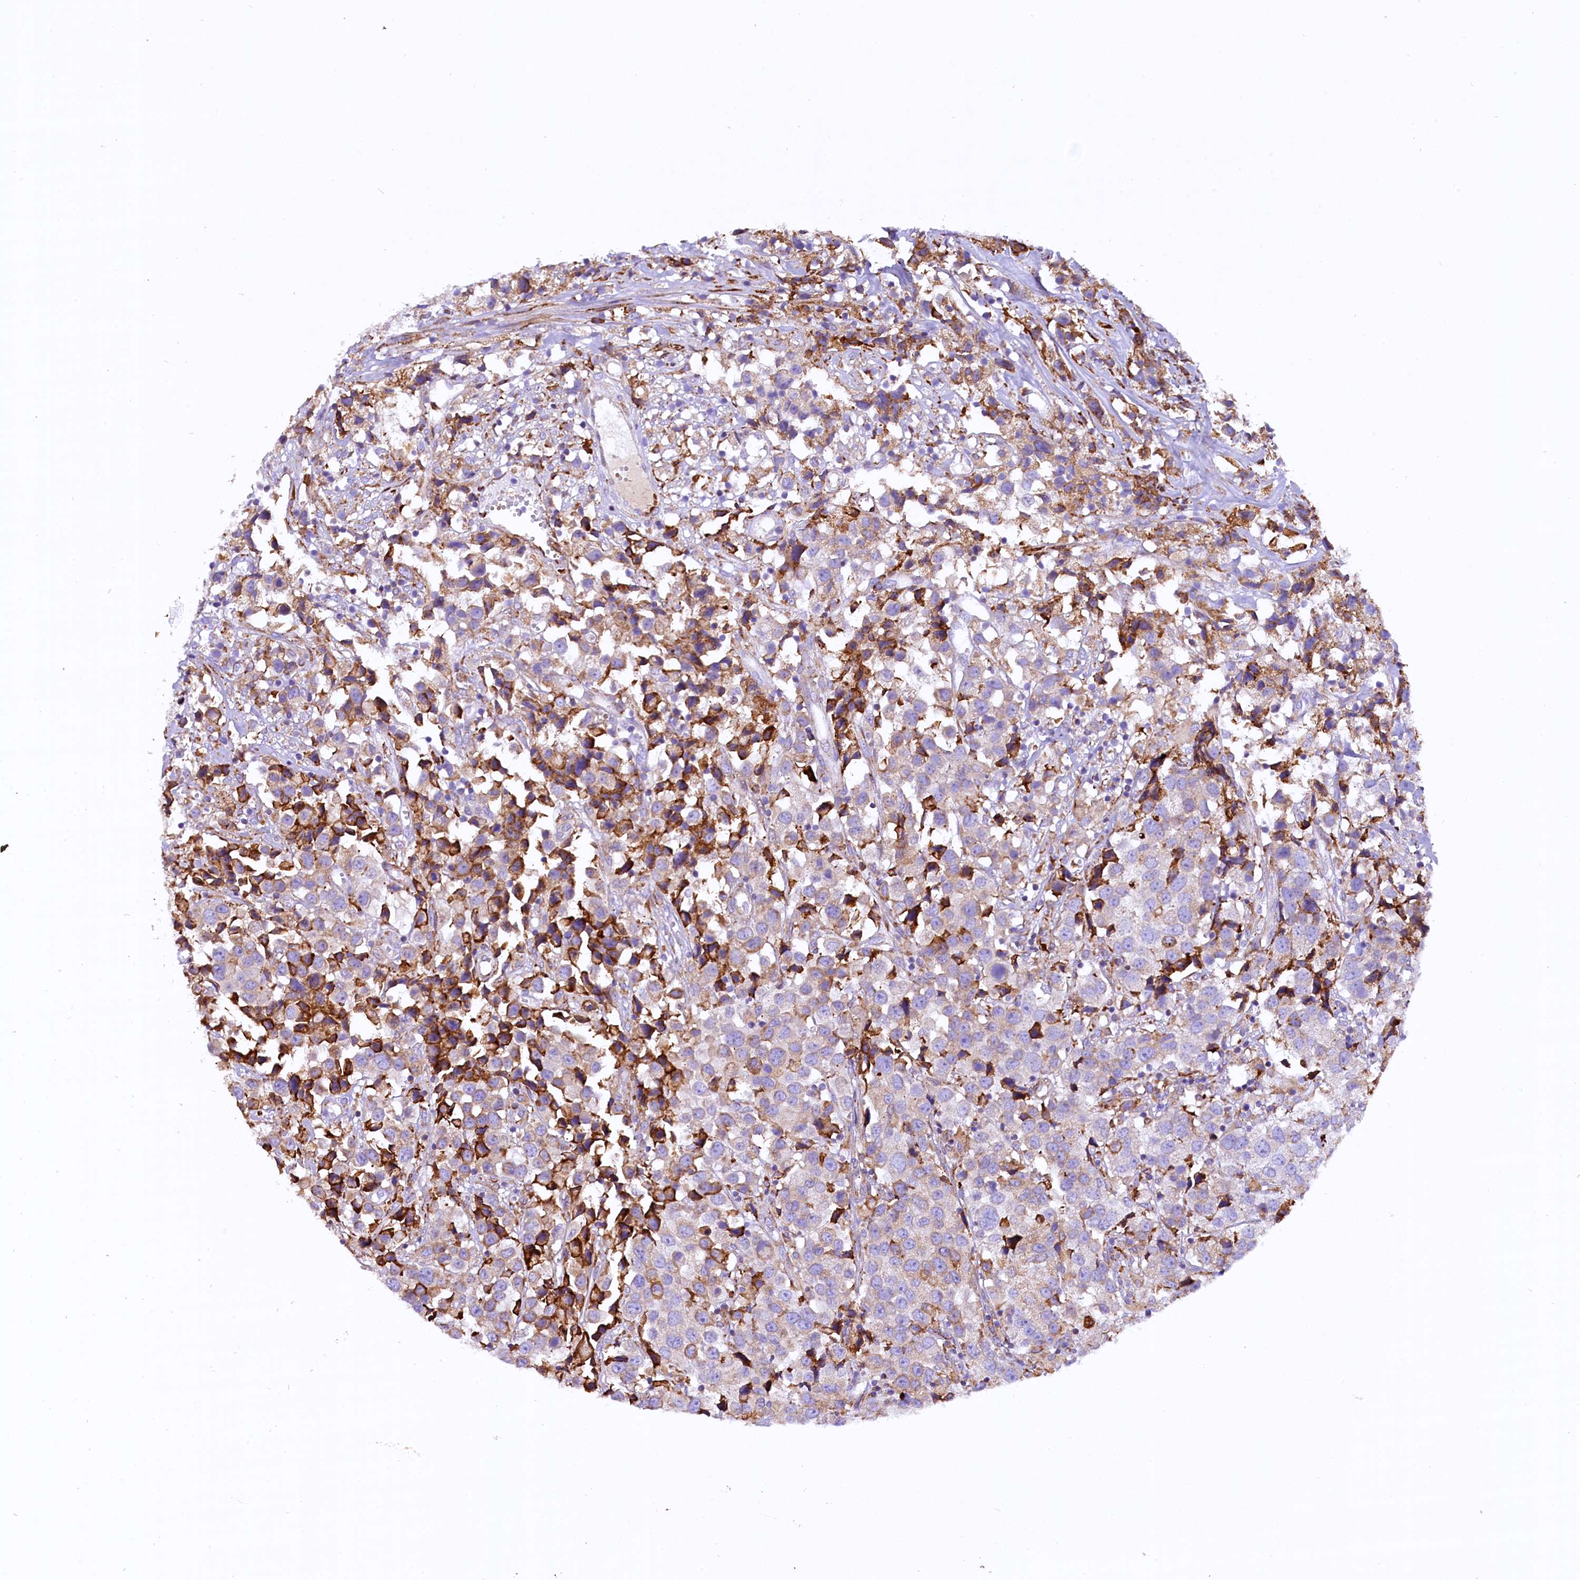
{"staining": {"intensity": "moderate", "quantity": "25%-75%", "location": "cytoplasmic/membranous"}, "tissue": "urothelial cancer", "cell_type": "Tumor cells", "image_type": "cancer", "snomed": [{"axis": "morphology", "description": "Urothelial carcinoma, High grade"}, {"axis": "topography", "description": "Urinary bladder"}], "caption": "High-power microscopy captured an immunohistochemistry (IHC) micrograph of urothelial cancer, revealing moderate cytoplasmic/membranous staining in about 25%-75% of tumor cells. Ihc stains the protein of interest in brown and the nuclei are stained blue.", "gene": "CMTR2", "patient": {"sex": "female", "age": 75}}